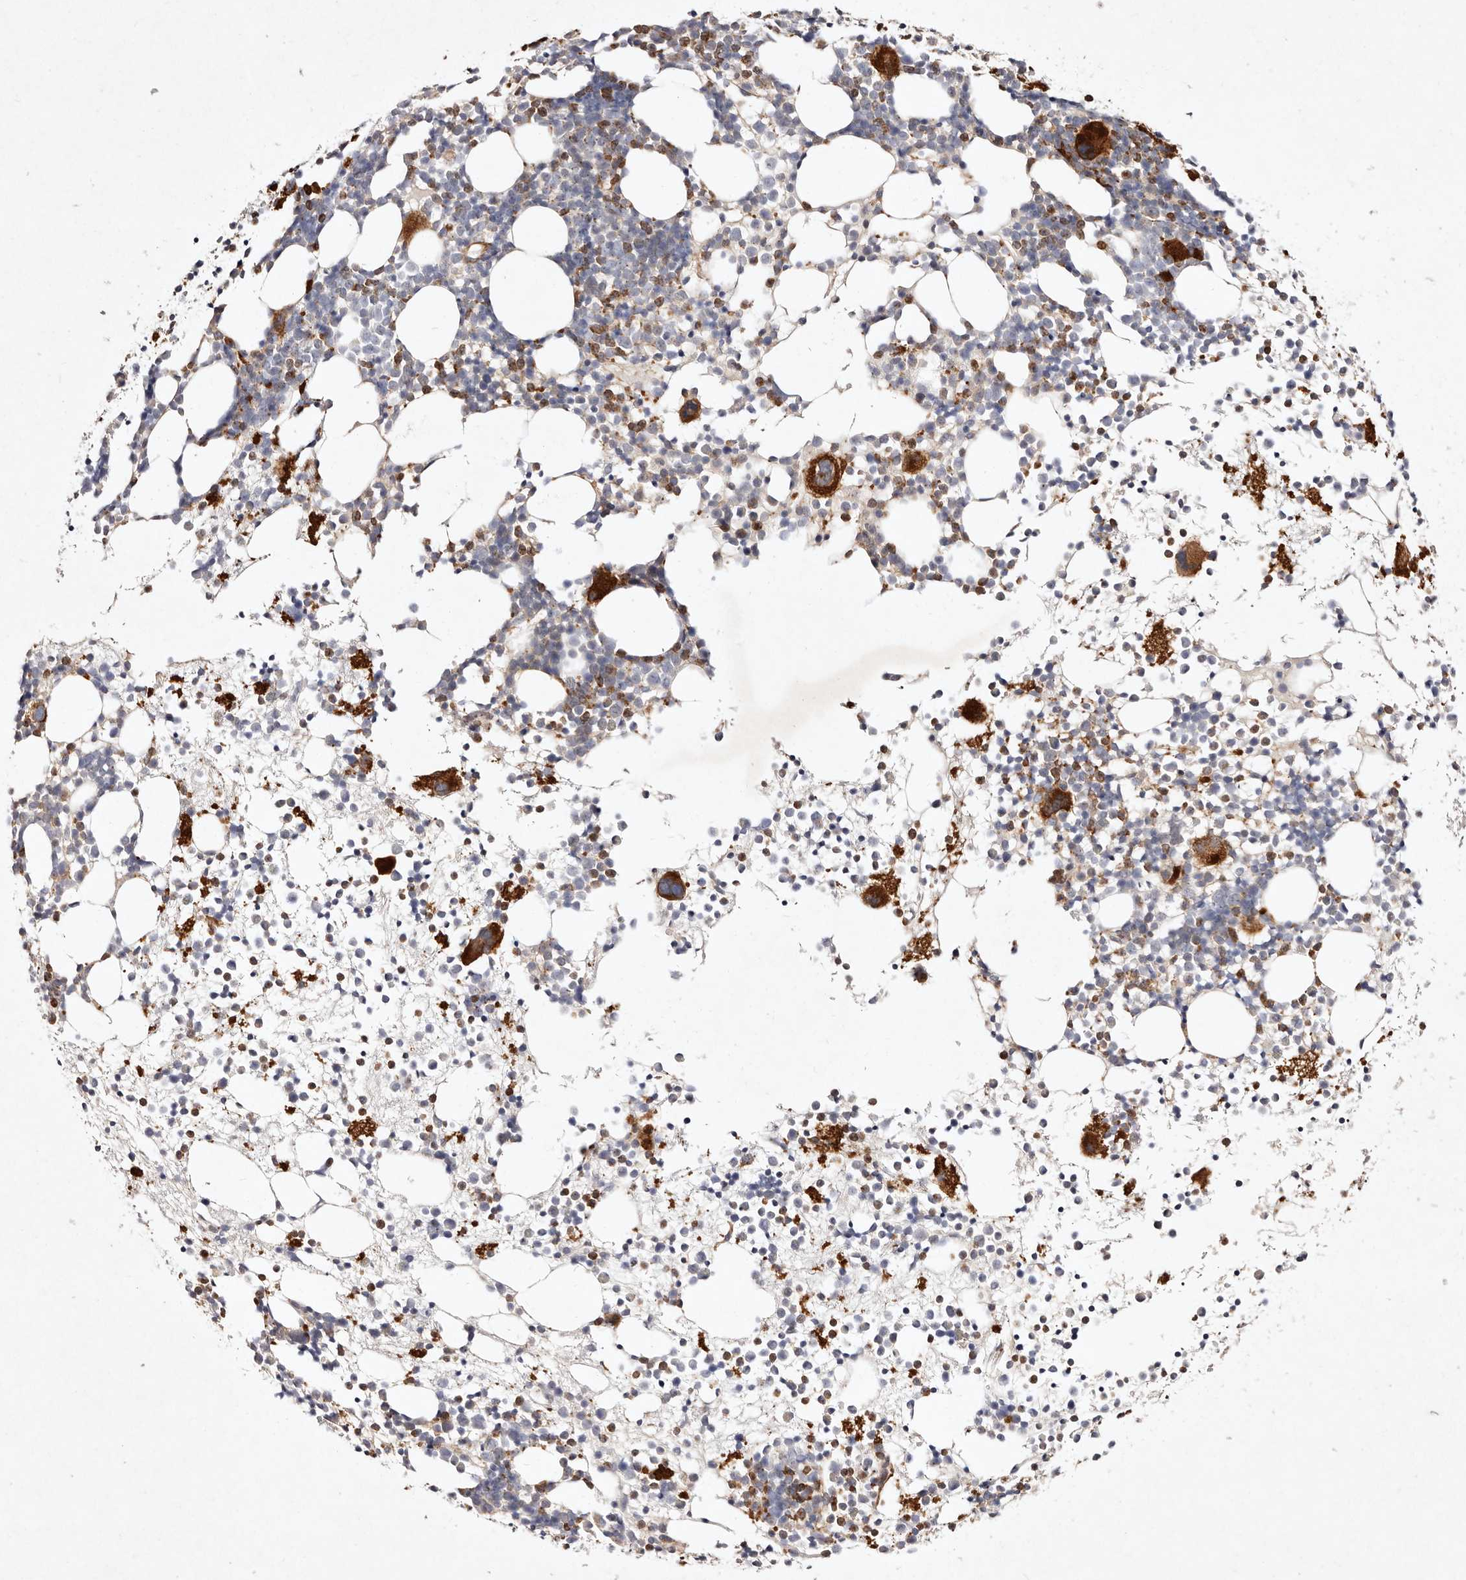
{"staining": {"intensity": "strong", "quantity": "<25%", "location": "cytoplasmic/membranous"}, "tissue": "bone marrow", "cell_type": "Hematopoietic cells", "image_type": "normal", "snomed": [{"axis": "morphology", "description": "Normal tissue, NOS"}, {"axis": "topography", "description": "Bone marrow"}], "caption": "Immunohistochemistry micrograph of unremarkable bone marrow: human bone marrow stained using immunohistochemistry displays medium levels of strong protein expression localized specifically in the cytoplasmic/membranous of hematopoietic cells, appearing as a cytoplasmic/membranous brown color.", "gene": "MTMR11", "patient": {"sex": "female", "age": 57}}